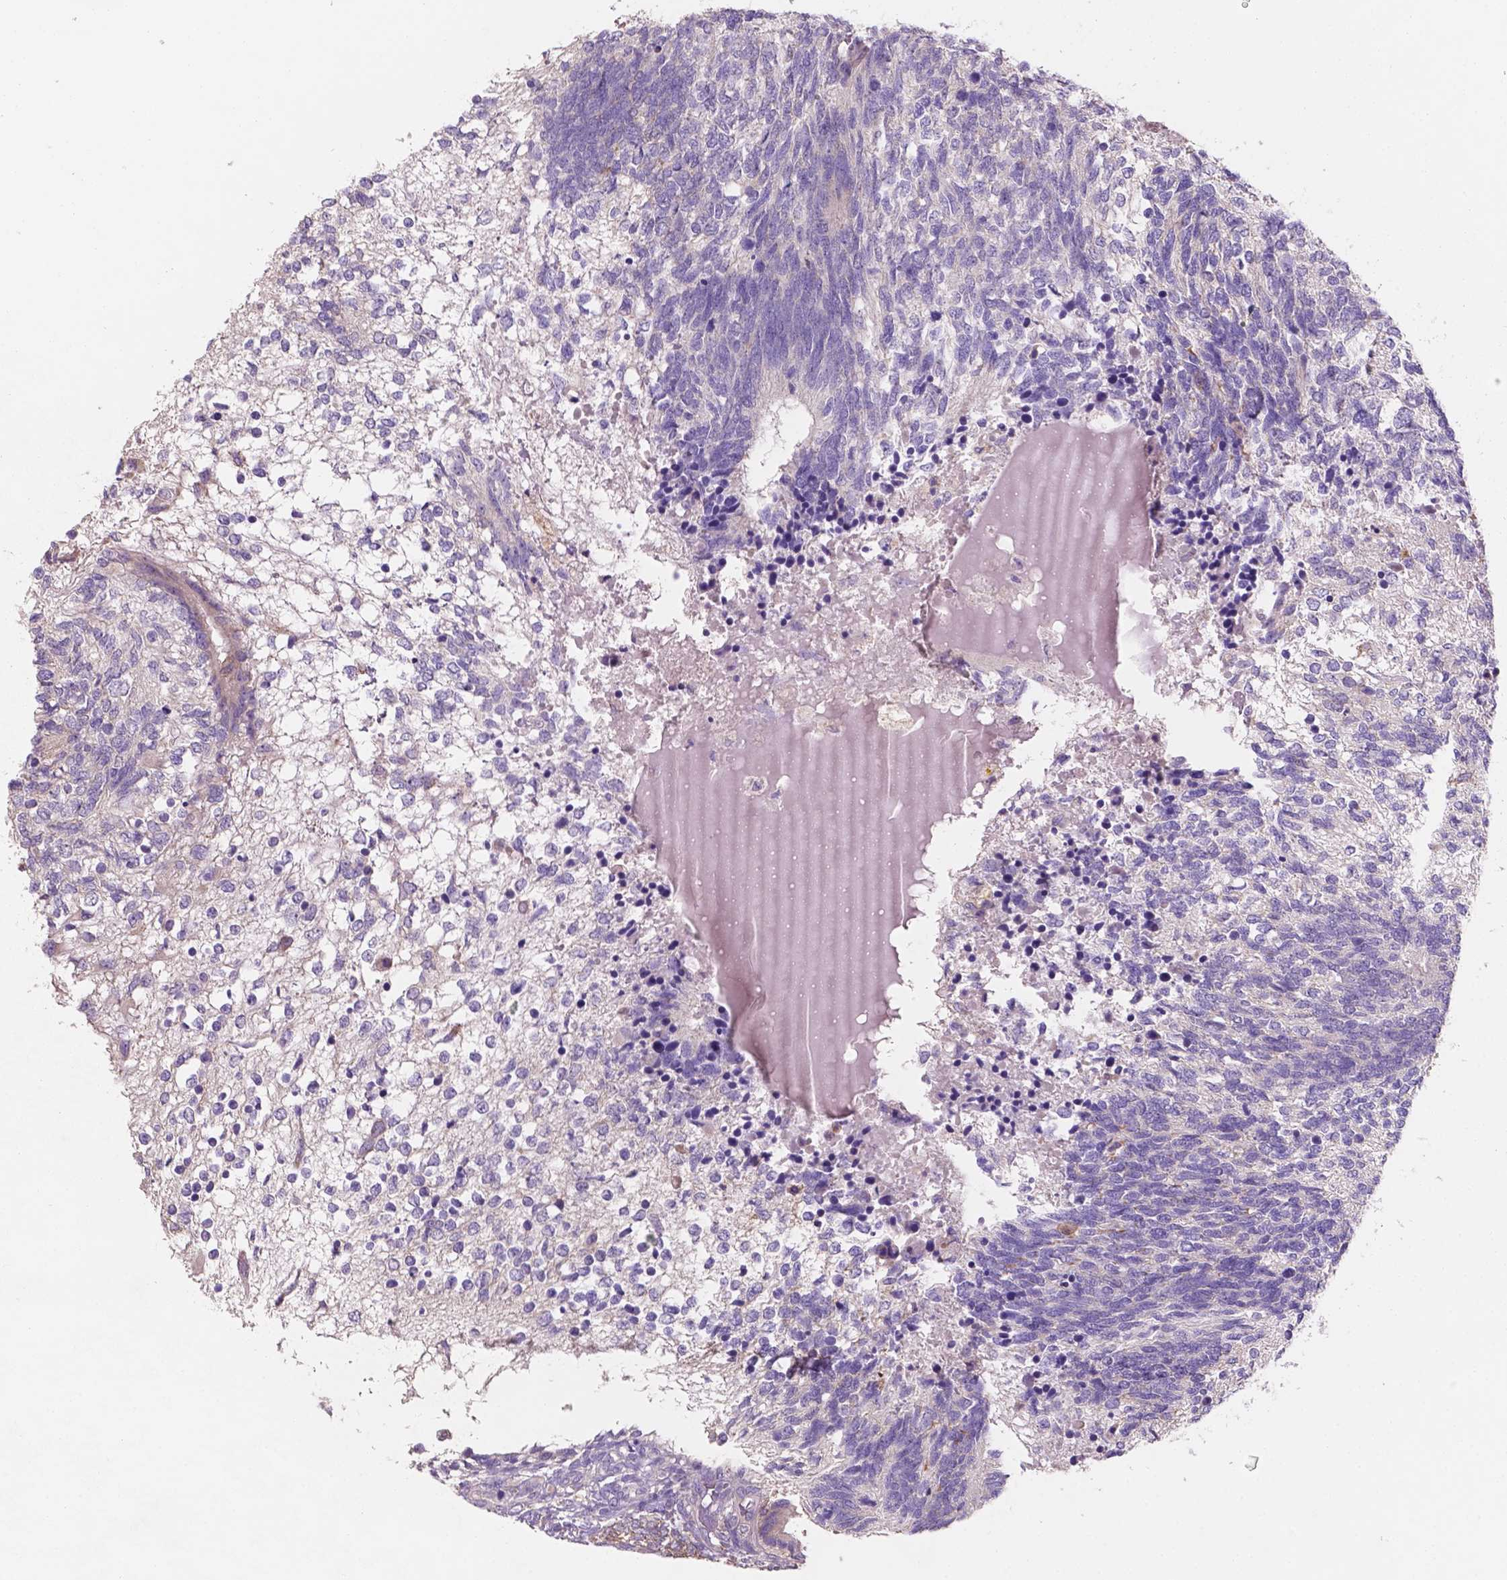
{"staining": {"intensity": "negative", "quantity": "none", "location": "none"}, "tissue": "testis cancer", "cell_type": "Tumor cells", "image_type": "cancer", "snomed": [{"axis": "morphology", "description": "Seminoma, NOS"}, {"axis": "morphology", "description": "Carcinoma, Embryonal, NOS"}, {"axis": "topography", "description": "Testis"}], "caption": "Tumor cells show no significant protein staining in testis seminoma.", "gene": "MKRN2OS", "patient": {"sex": "male", "age": 41}}